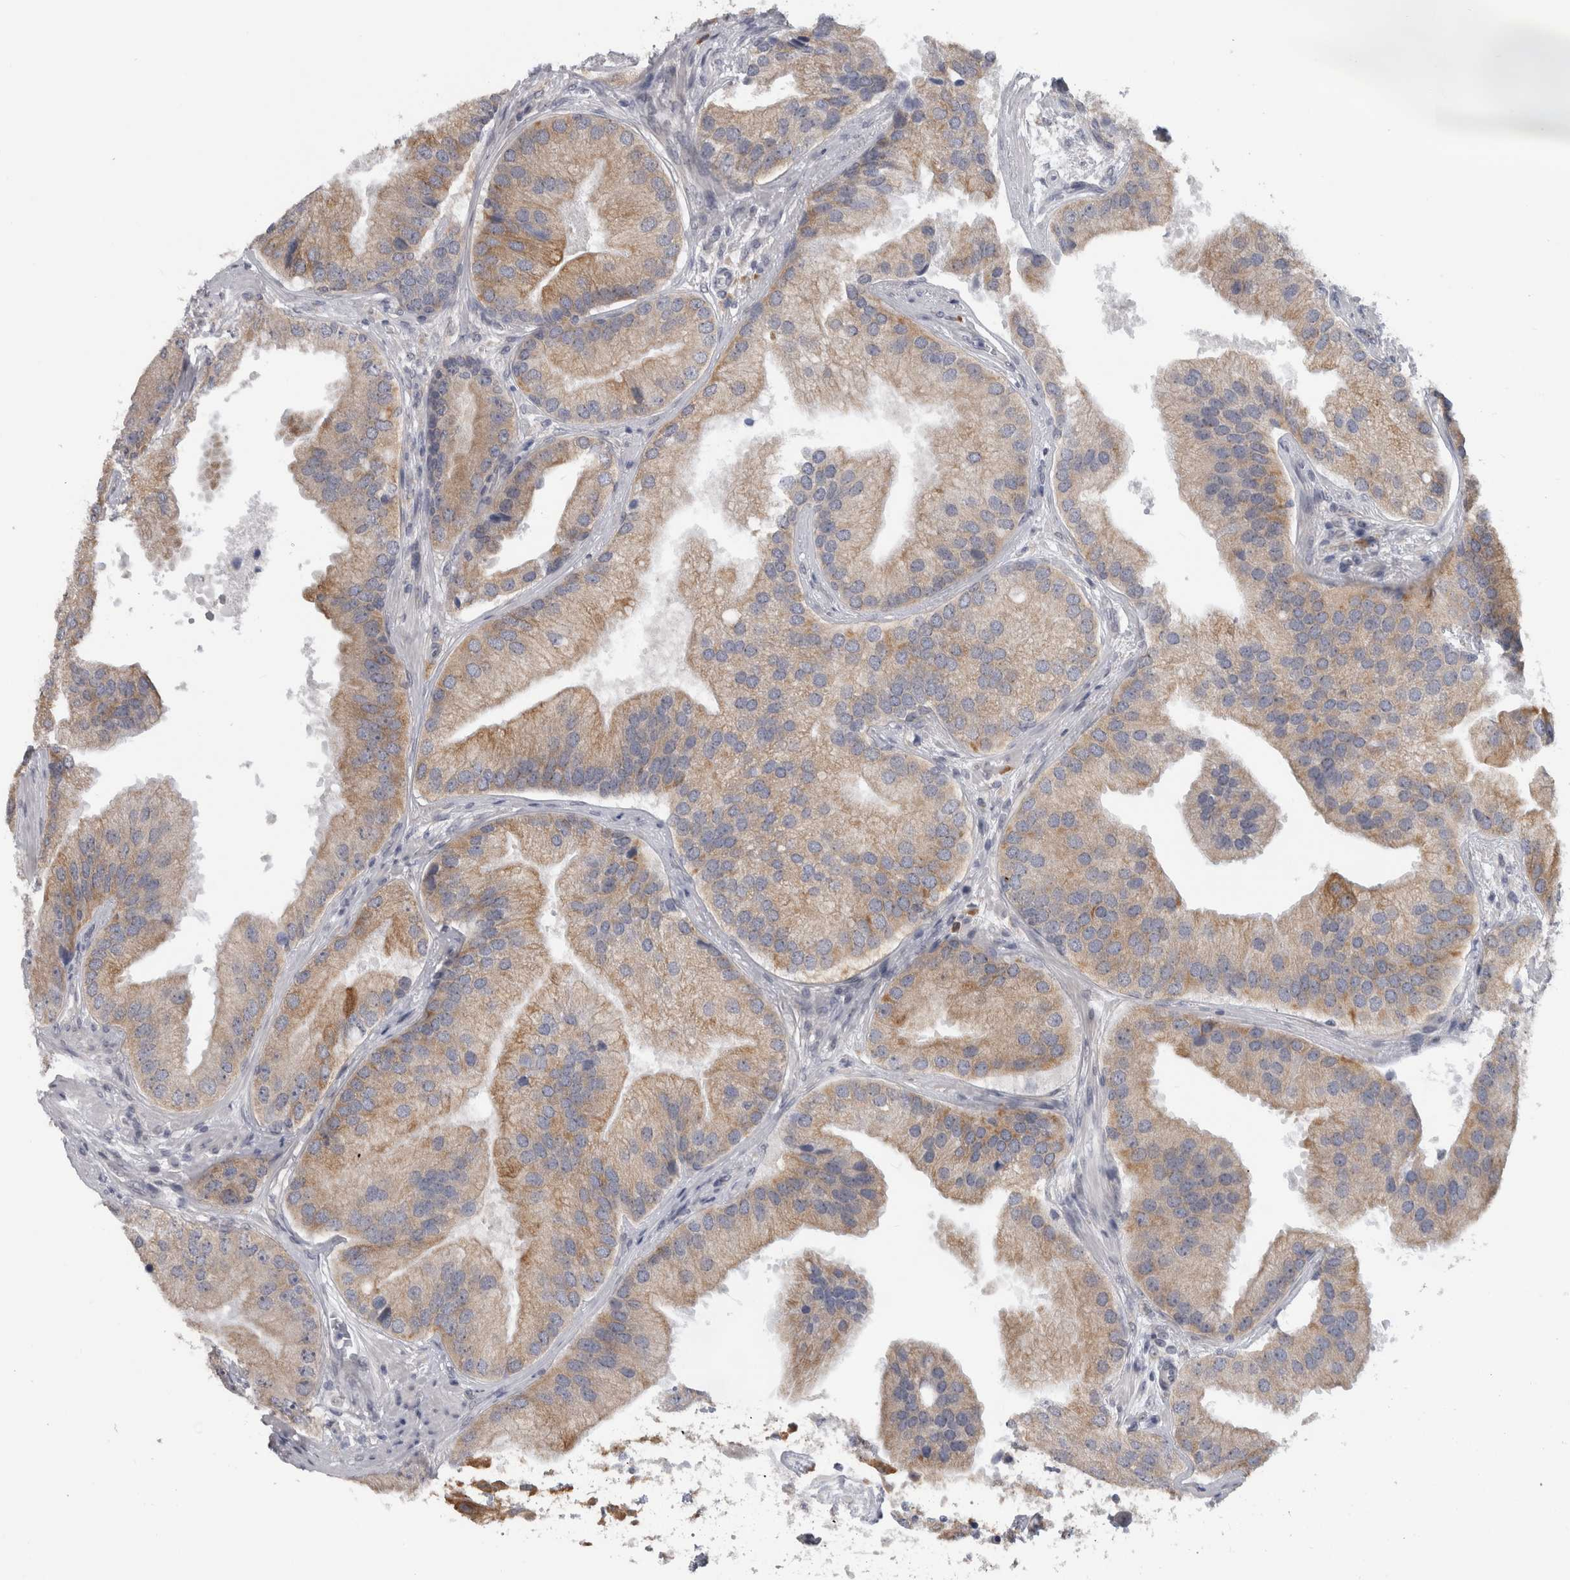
{"staining": {"intensity": "weak", "quantity": "25%-75%", "location": "cytoplasmic/membranous"}, "tissue": "prostate cancer", "cell_type": "Tumor cells", "image_type": "cancer", "snomed": [{"axis": "morphology", "description": "Adenocarcinoma, High grade"}, {"axis": "topography", "description": "Prostate"}], "caption": "High-grade adenocarcinoma (prostate) stained with IHC shows weak cytoplasmic/membranous positivity in about 25%-75% of tumor cells.", "gene": "TMEM242", "patient": {"sex": "male", "age": 70}}